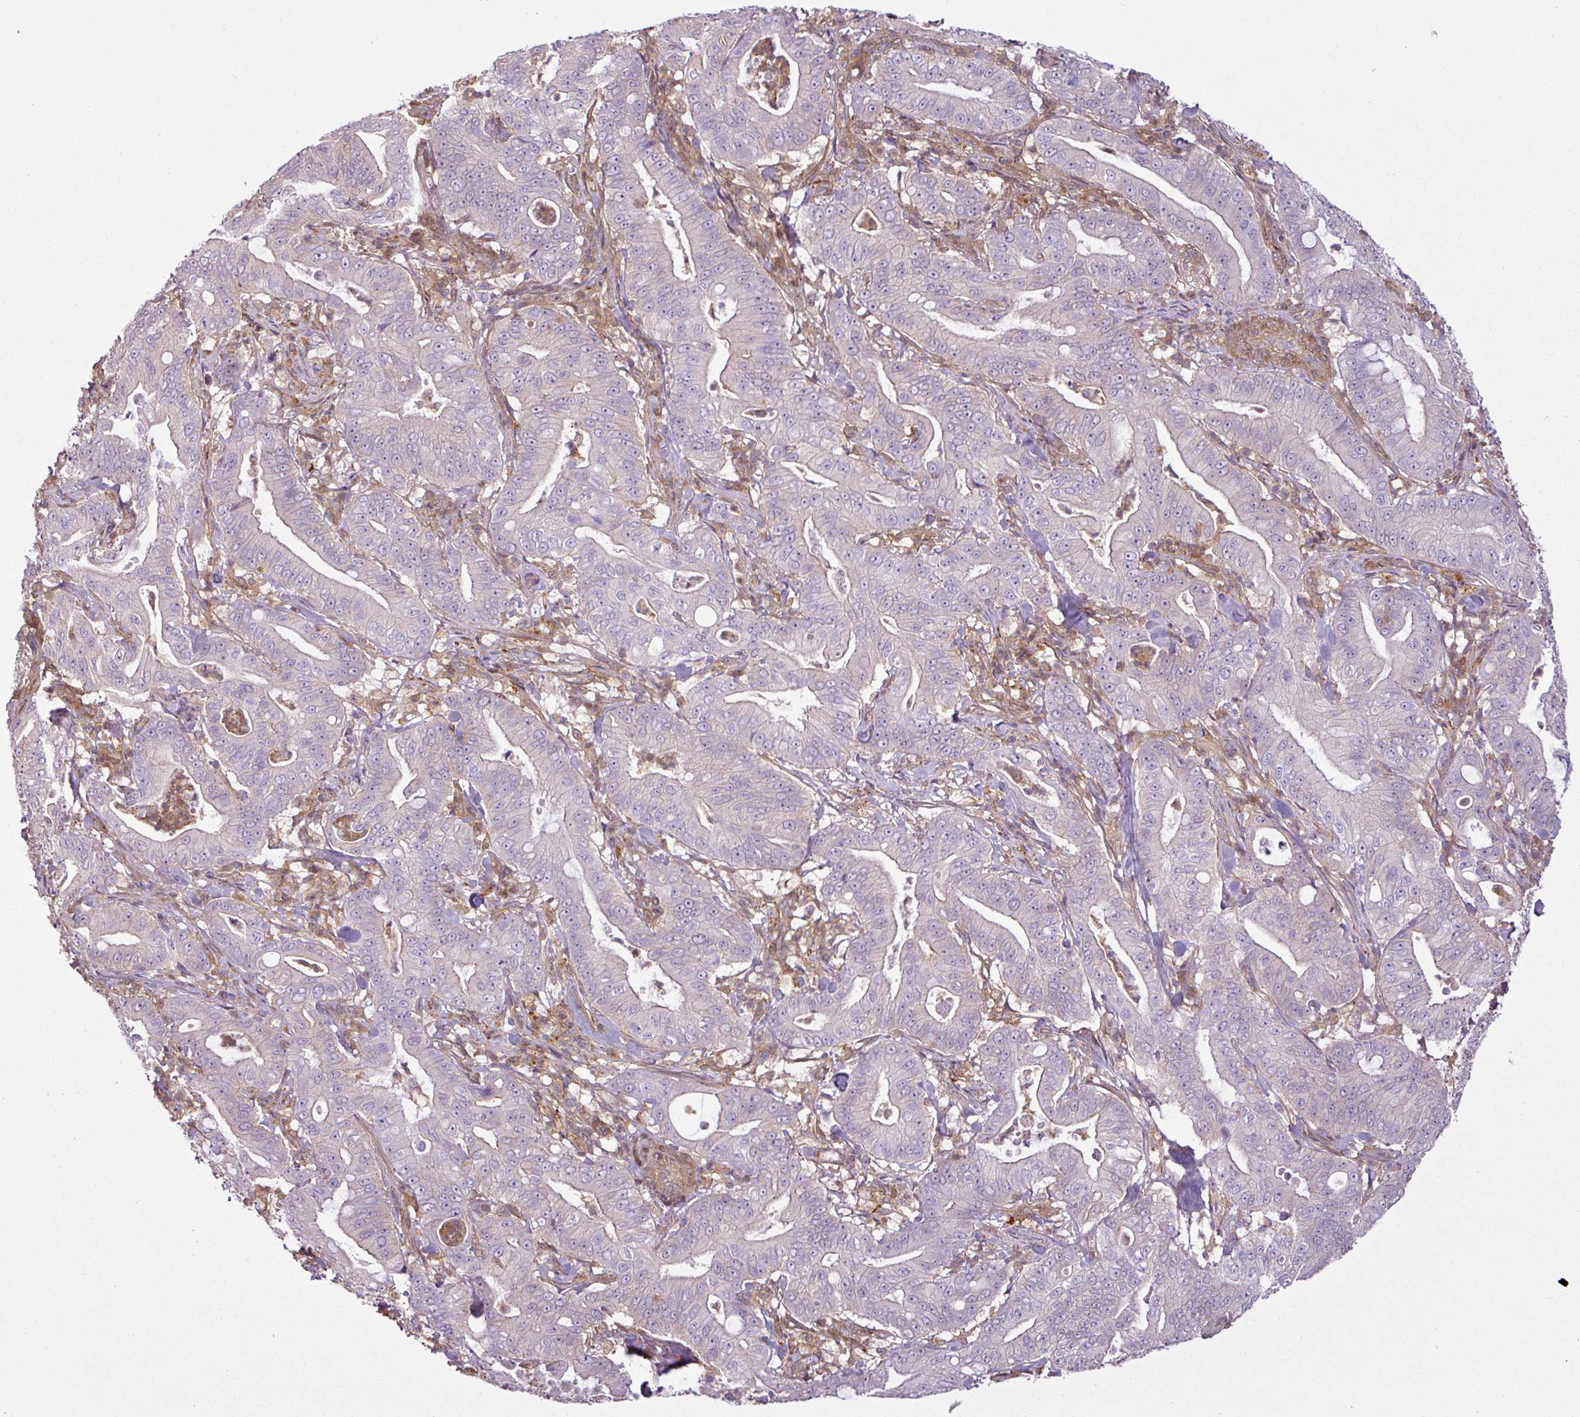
{"staining": {"intensity": "negative", "quantity": "none", "location": "none"}, "tissue": "pancreatic cancer", "cell_type": "Tumor cells", "image_type": "cancer", "snomed": [{"axis": "morphology", "description": "Adenocarcinoma, NOS"}, {"axis": "topography", "description": "Pancreas"}], "caption": "There is no significant expression in tumor cells of pancreatic adenocarcinoma.", "gene": "SH3BGRL", "patient": {"sex": "male", "age": 71}}